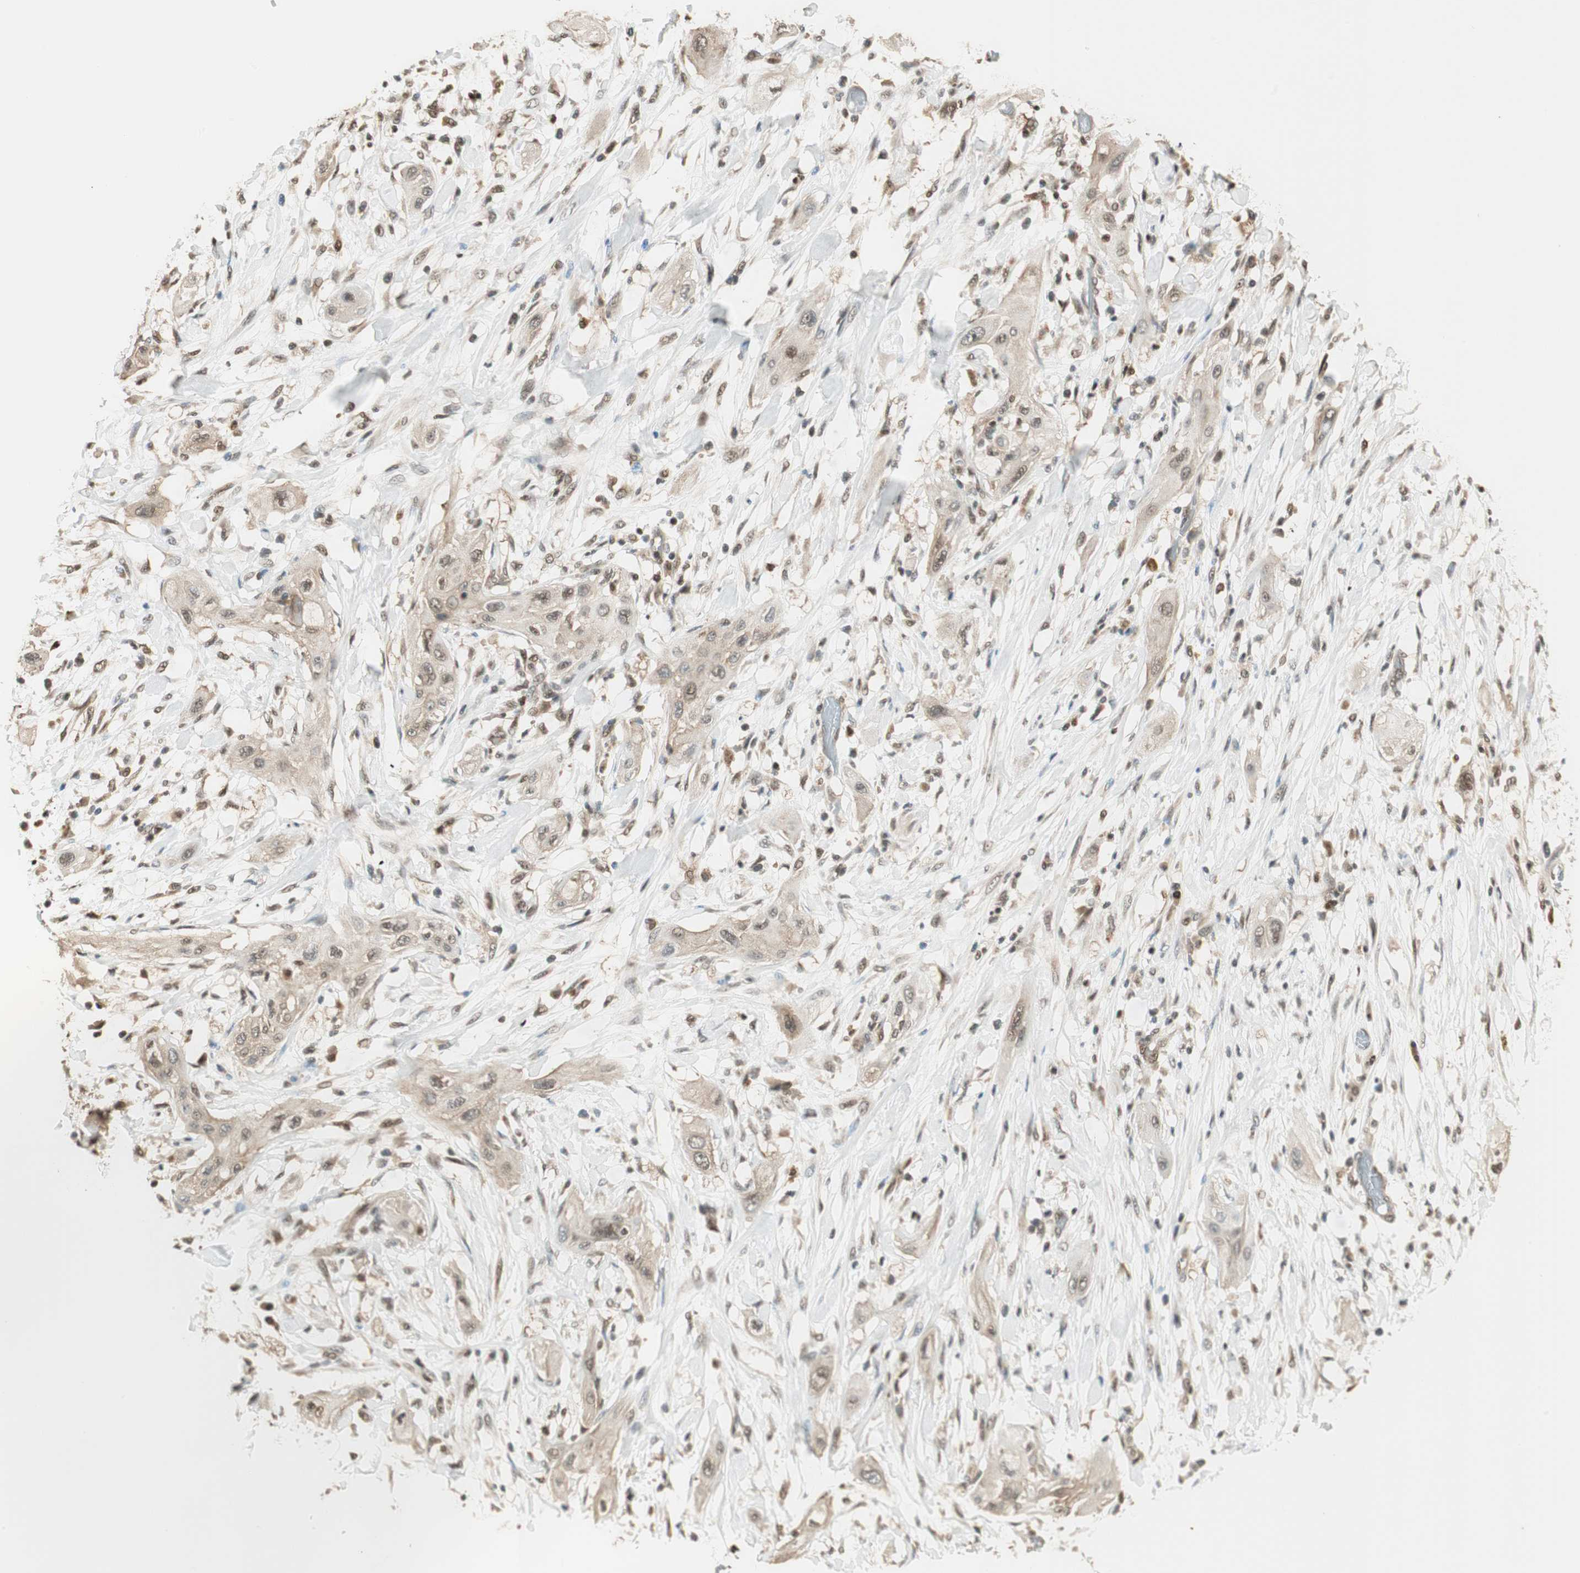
{"staining": {"intensity": "moderate", "quantity": ">75%", "location": "cytoplasmic/membranous,nuclear"}, "tissue": "lung cancer", "cell_type": "Tumor cells", "image_type": "cancer", "snomed": [{"axis": "morphology", "description": "Squamous cell carcinoma, NOS"}, {"axis": "topography", "description": "Lung"}], "caption": "Squamous cell carcinoma (lung) stained with a protein marker reveals moderate staining in tumor cells.", "gene": "ZNF443", "patient": {"sex": "female", "age": 47}}